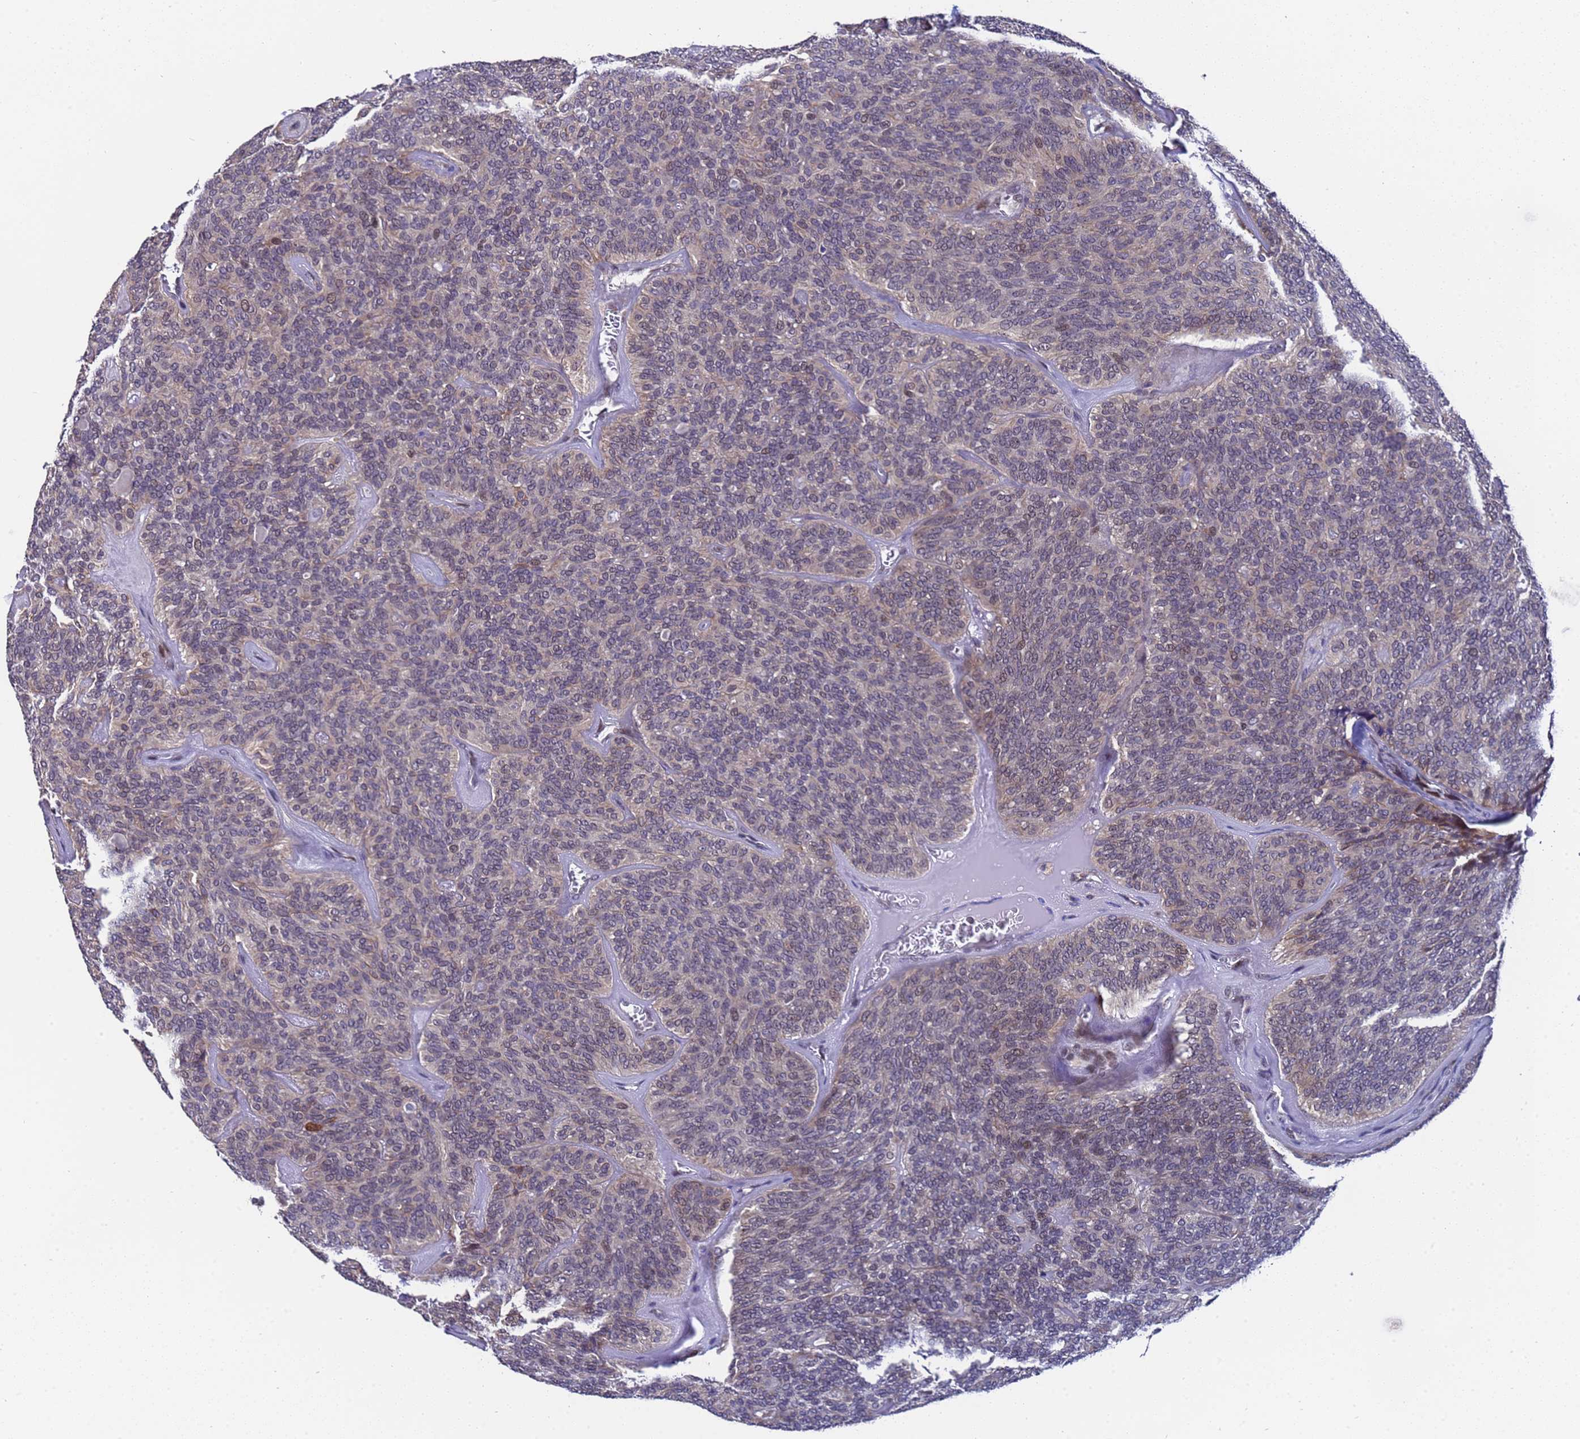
{"staining": {"intensity": "moderate", "quantity": "<25%", "location": "cytoplasmic/membranous,nuclear"}, "tissue": "head and neck cancer", "cell_type": "Tumor cells", "image_type": "cancer", "snomed": [{"axis": "morphology", "description": "Adenocarcinoma, NOS"}, {"axis": "topography", "description": "Head-Neck"}], "caption": "This micrograph reveals head and neck cancer stained with immunohistochemistry to label a protein in brown. The cytoplasmic/membranous and nuclear of tumor cells show moderate positivity for the protein. Nuclei are counter-stained blue.", "gene": "ANAPC13", "patient": {"sex": "male", "age": 66}}